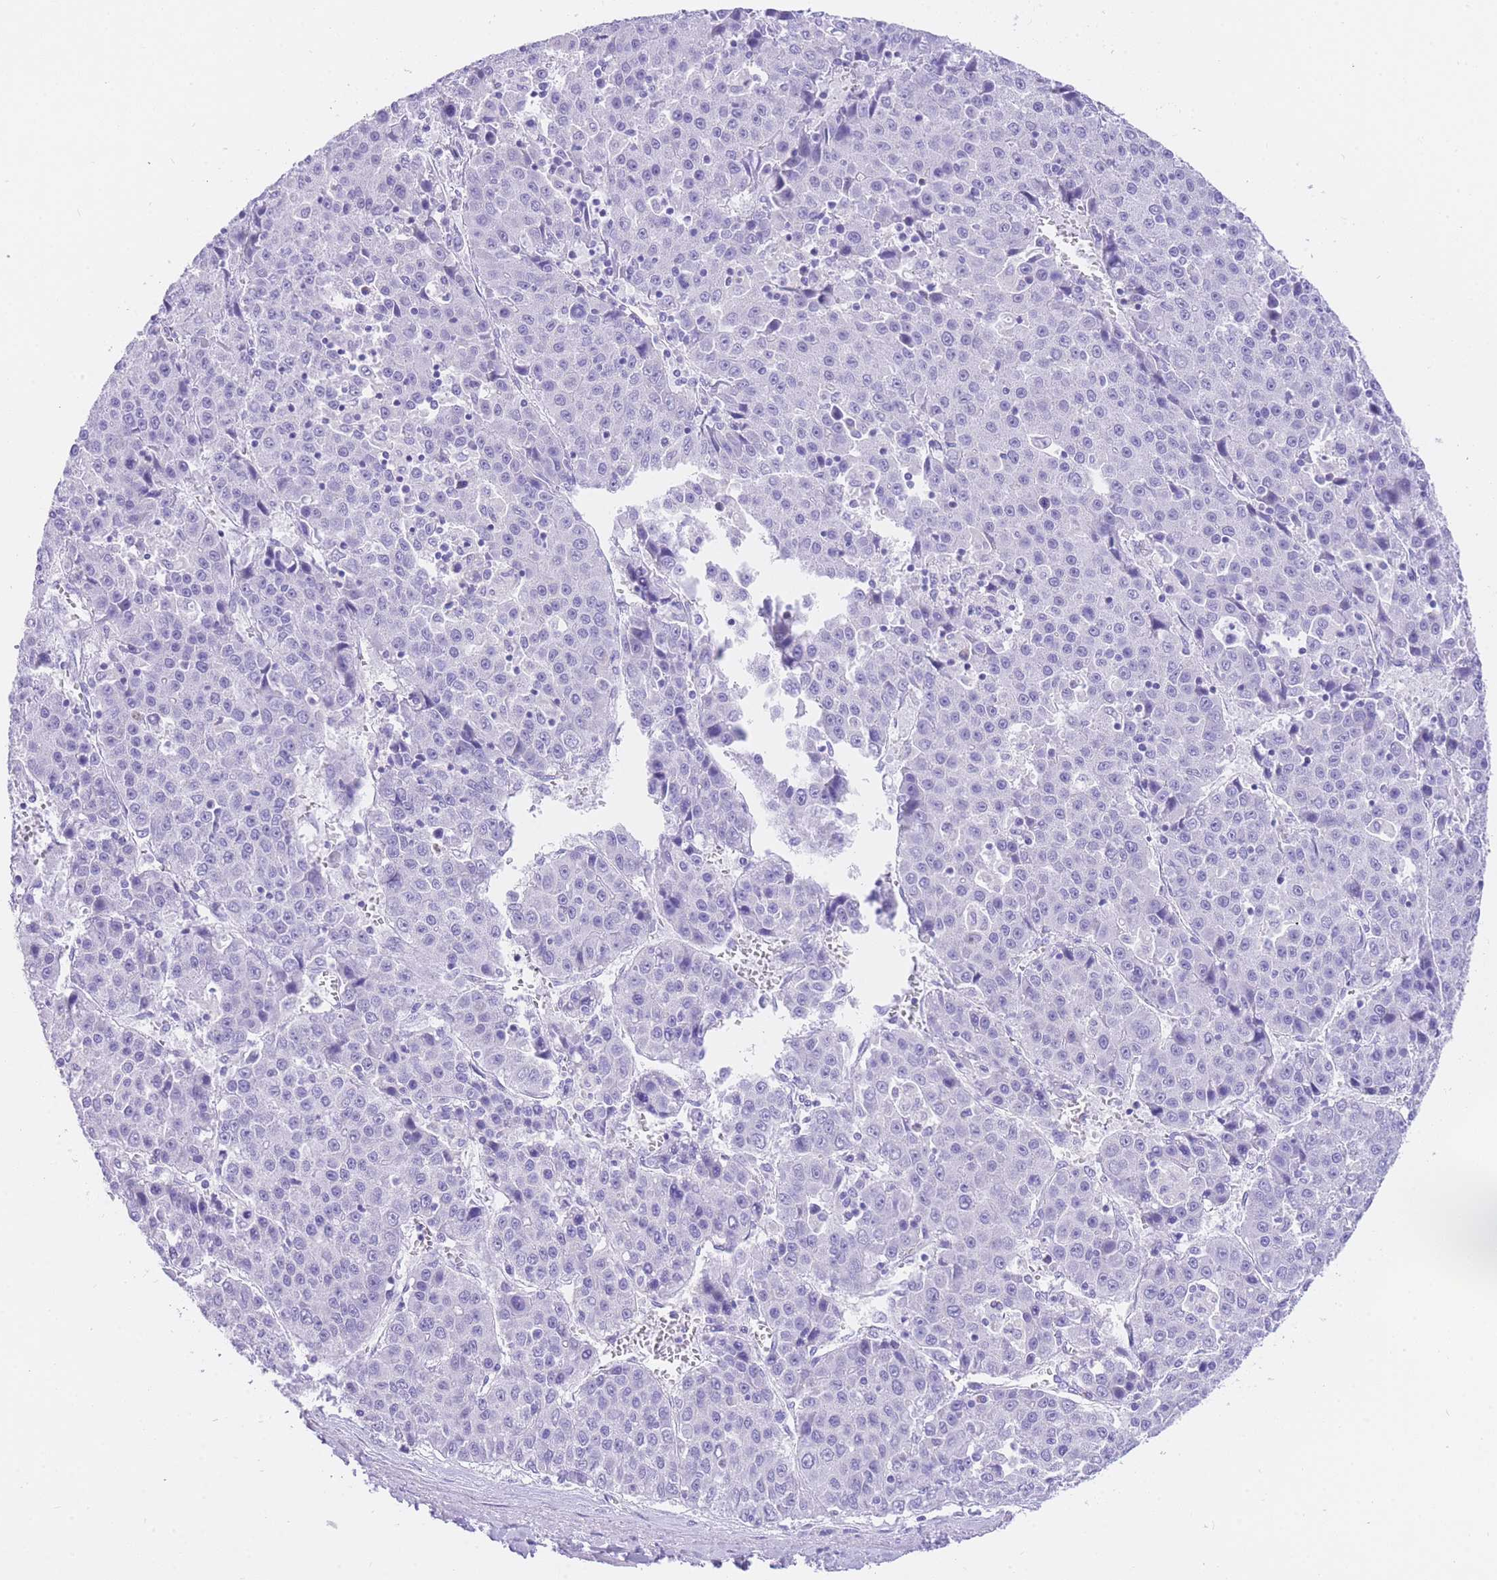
{"staining": {"intensity": "negative", "quantity": "none", "location": "none"}, "tissue": "liver cancer", "cell_type": "Tumor cells", "image_type": "cancer", "snomed": [{"axis": "morphology", "description": "Carcinoma, Hepatocellular, NOS"}, {"axis": "topography", "description": "Liver"}], "caption": "This is a photomicrograph of IHC staining of liver cancer (hepatocellular carcinoma), which shows no staining in tumor cells. (Immunohistochemistry (ihc), brightfield microscopy, high magnification).", "gene": "NKD2", "patient": {"sex": "female", "age": 53}}